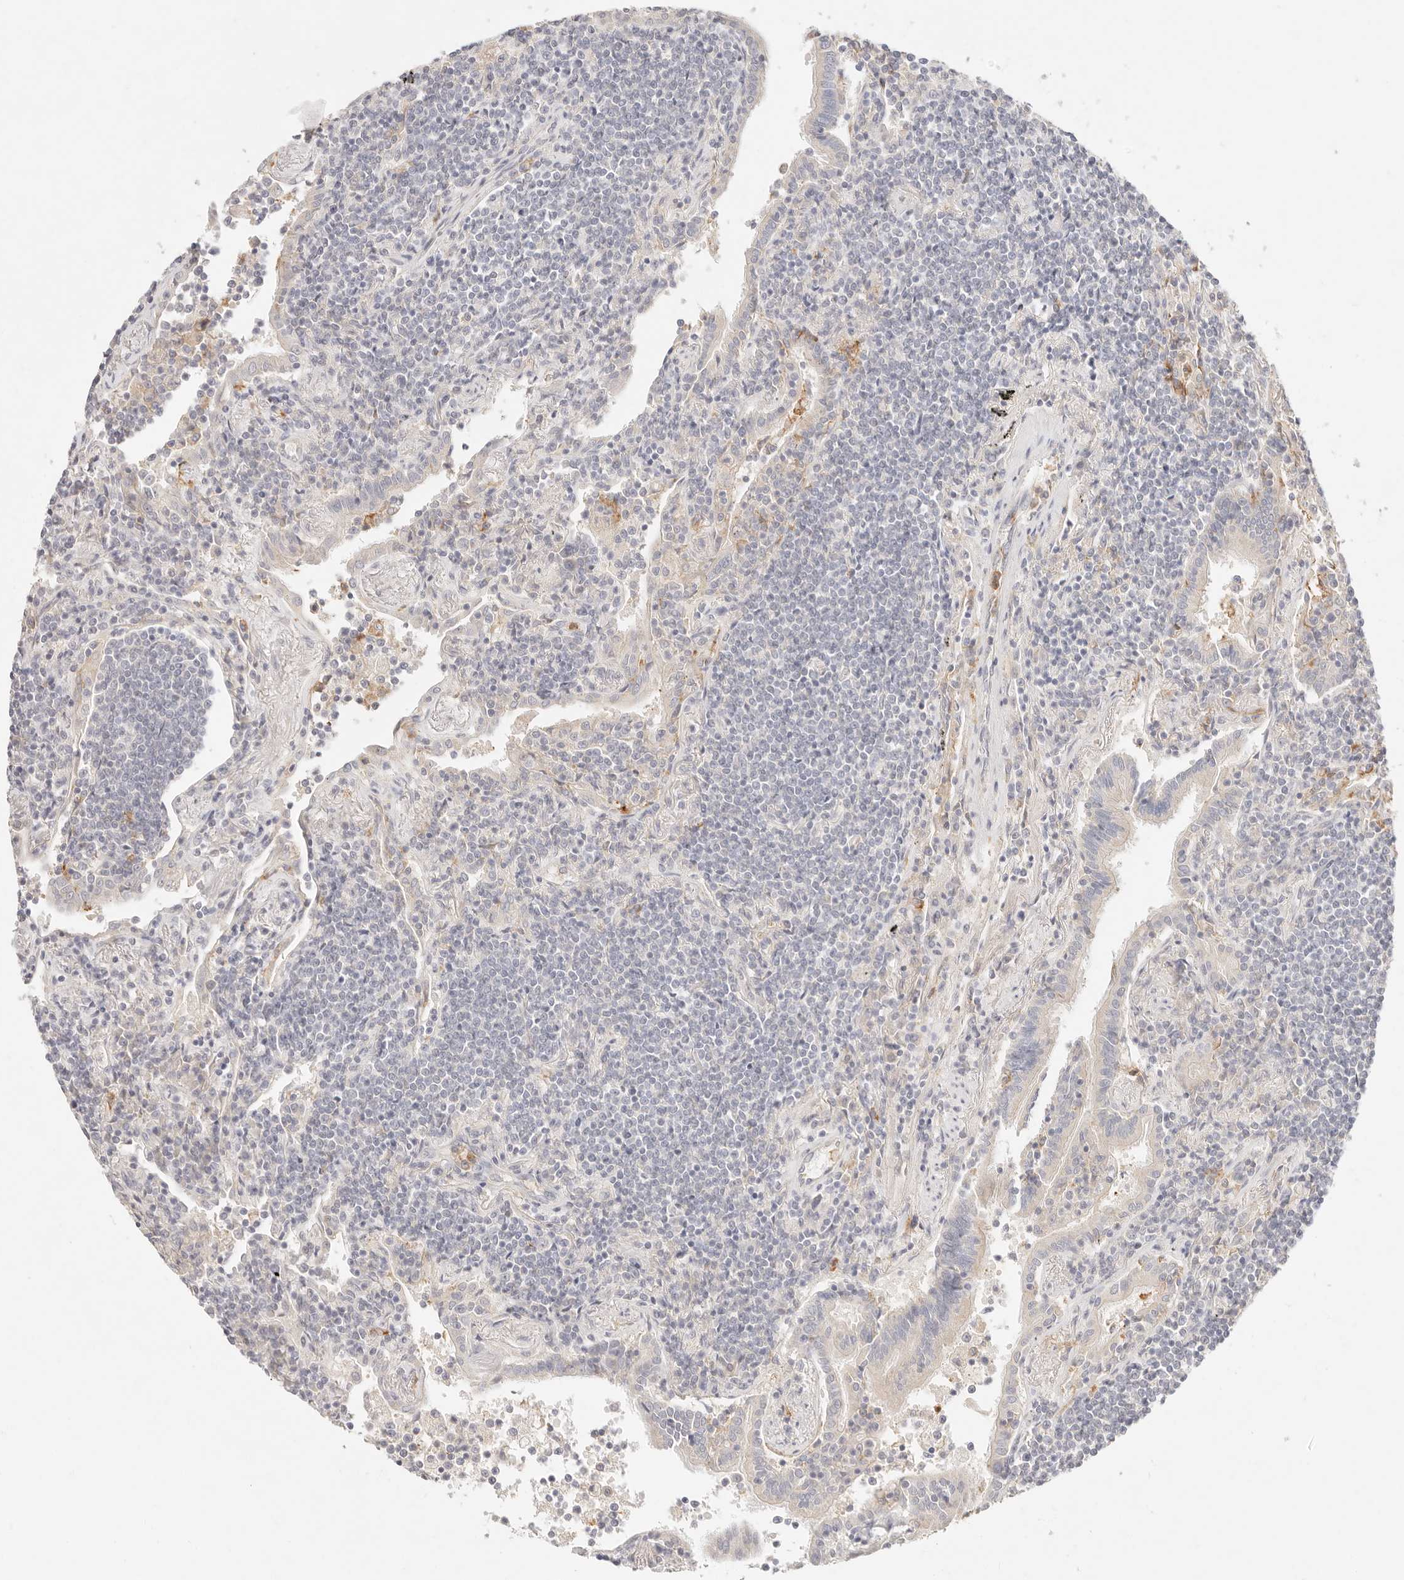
{"staining": {"intensity": "negative", "quantity": "none", "location": "none"}, "tissue": "lymphoma", "cell_type": "Tumor cells", "image_type": "cancer", "snomed": [{"axis": "morphology", "description": "Malignant lymphoma, non-Hodgkin's type, Low grade"}, {"axis": "topography", "description": "Lung"}], "caption": "Tumor cells show no significant positivity in lymphoma. (DAB (3,3'-diaminobenzidine) immunohistochemistry, high magnification).", "gene": "GPR84", "patient": {"sex": "female", "age": 71}}